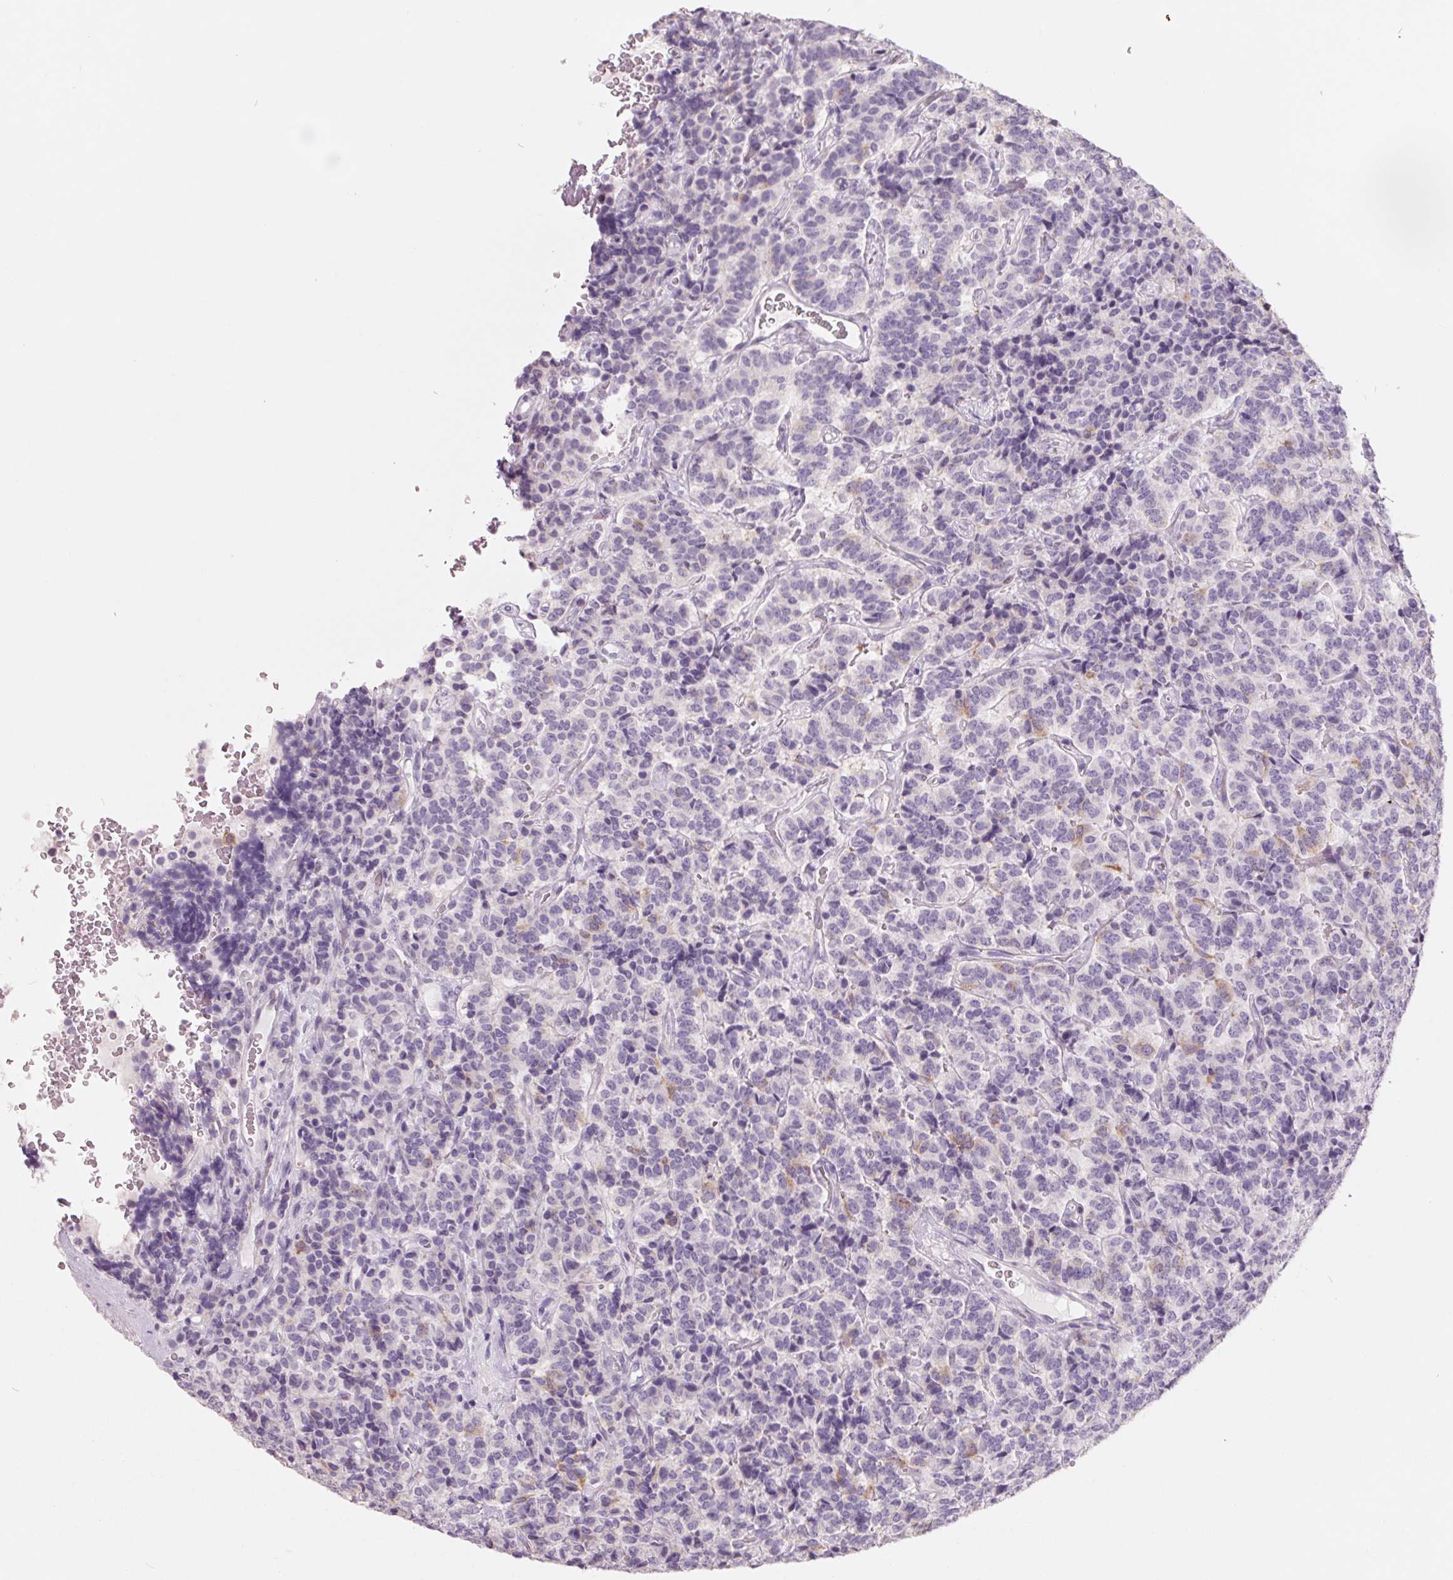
{"staining": {"intensity": "negative", "quantity": "none", "location": "none"}, "tissue": "carcinoid", "cell_type": "Tumor cells", "image_type": "cancer", "snomed": [{"axis": "morphology", "description": "Carcinoid, malignant, NOS"}, {"axis": "topography", "description": "Pancreas"}], "caption": "The photomicrograph exhibits no staining of tumor cells in carcinoid.", "gene": "FTCD", "patient": {"sex": "male", "age": 36}}